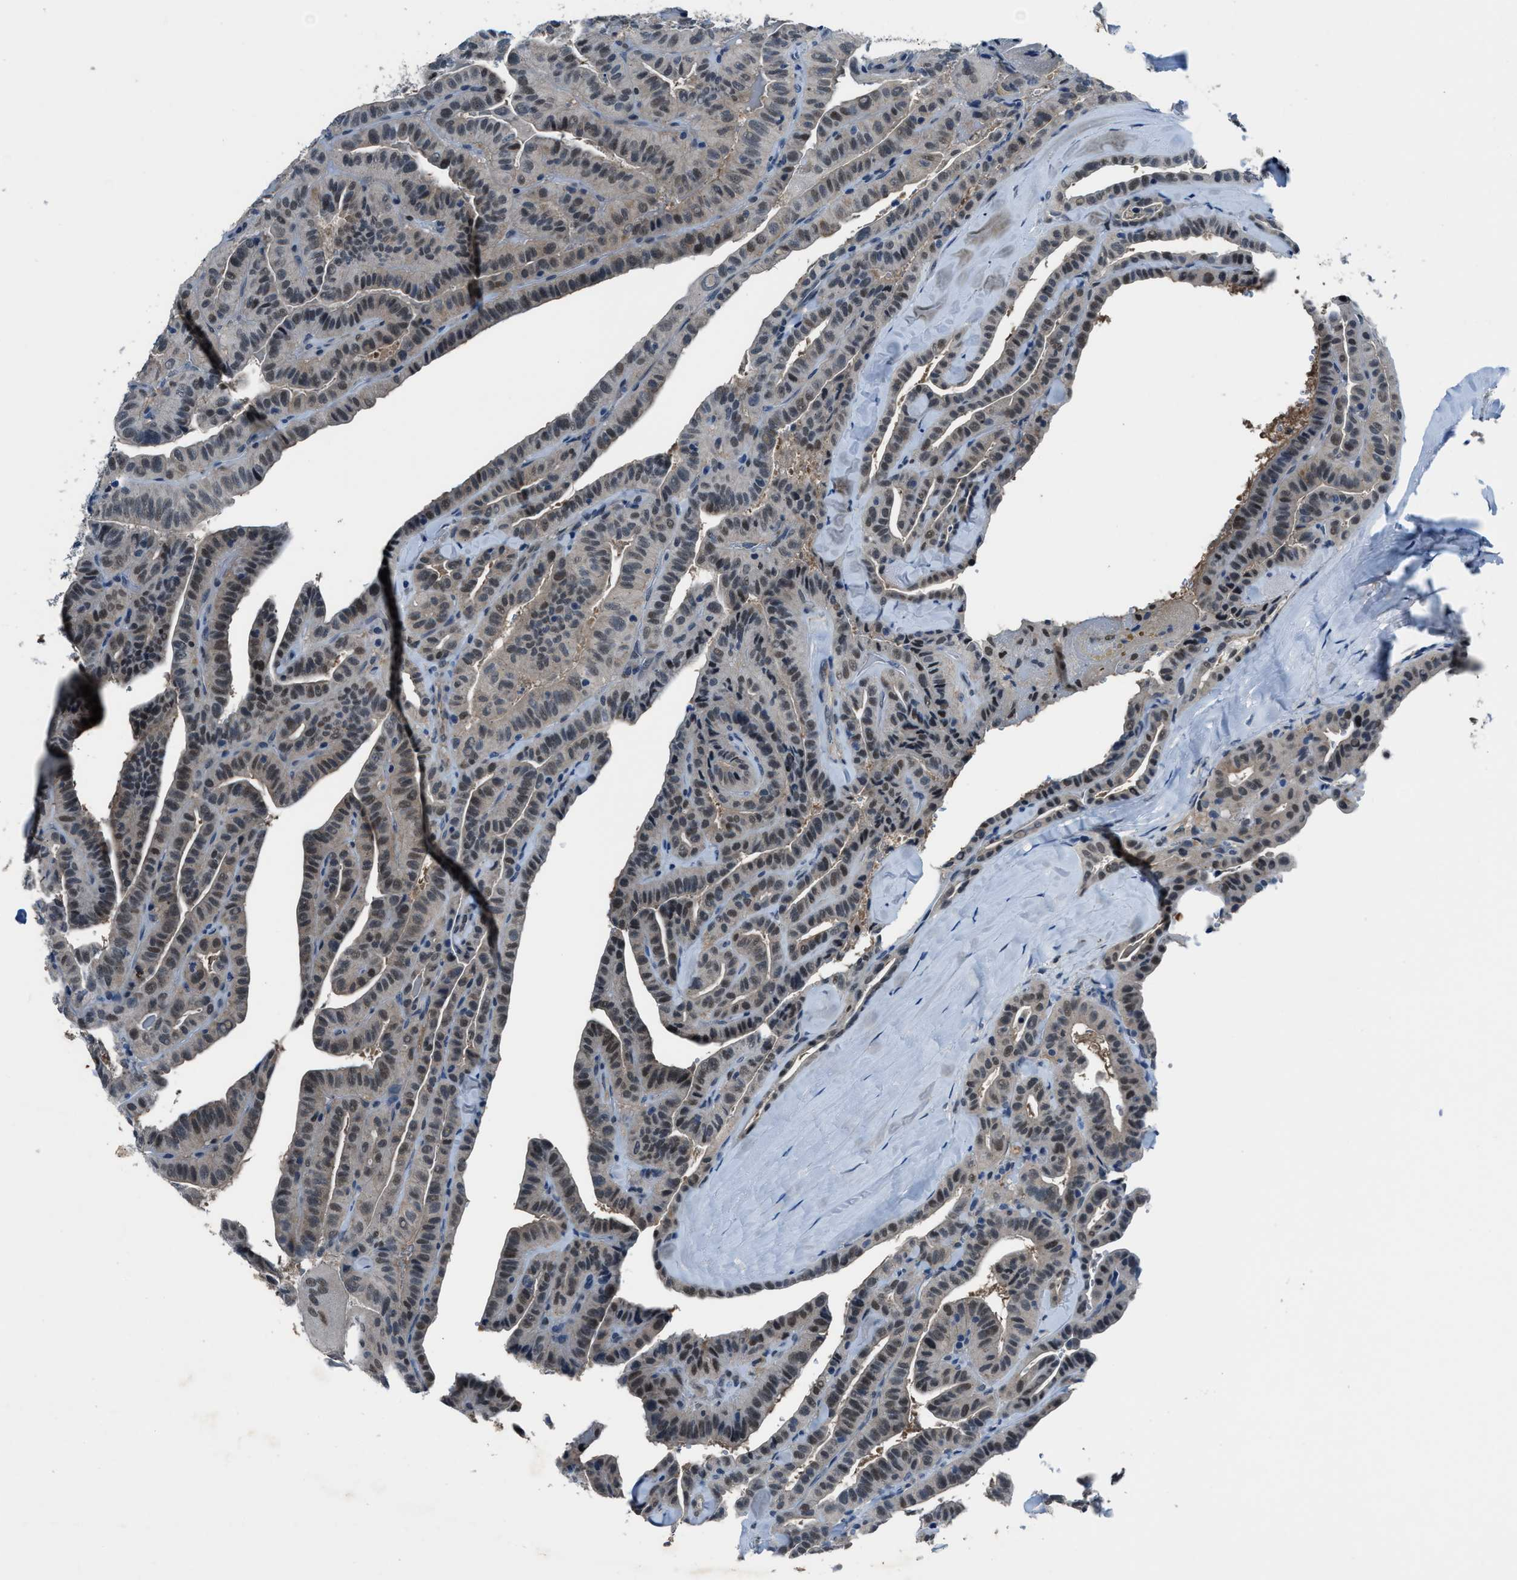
{"staining": {"intensity": "weak", "quantity": ">75%", "location": "nuclear"}, "tissue": "thyroid cancer", "cell_type": "Tumor cells", "image_type": "cancer", "snomed": [{"axis": "morphology", "description": "Papillary adenocarcinoma, NOS"}, {"axis": "topography", "description": "Thyroid gland"}], "caption": "IHC (DAB) staining of papillary adenocarcinoma (thyroid) reveals weak nuclear protein positivity in approximately >75% of tumor cells.", "gene": "DUSP19", "patient": {"sex": "male", "age": 77}}